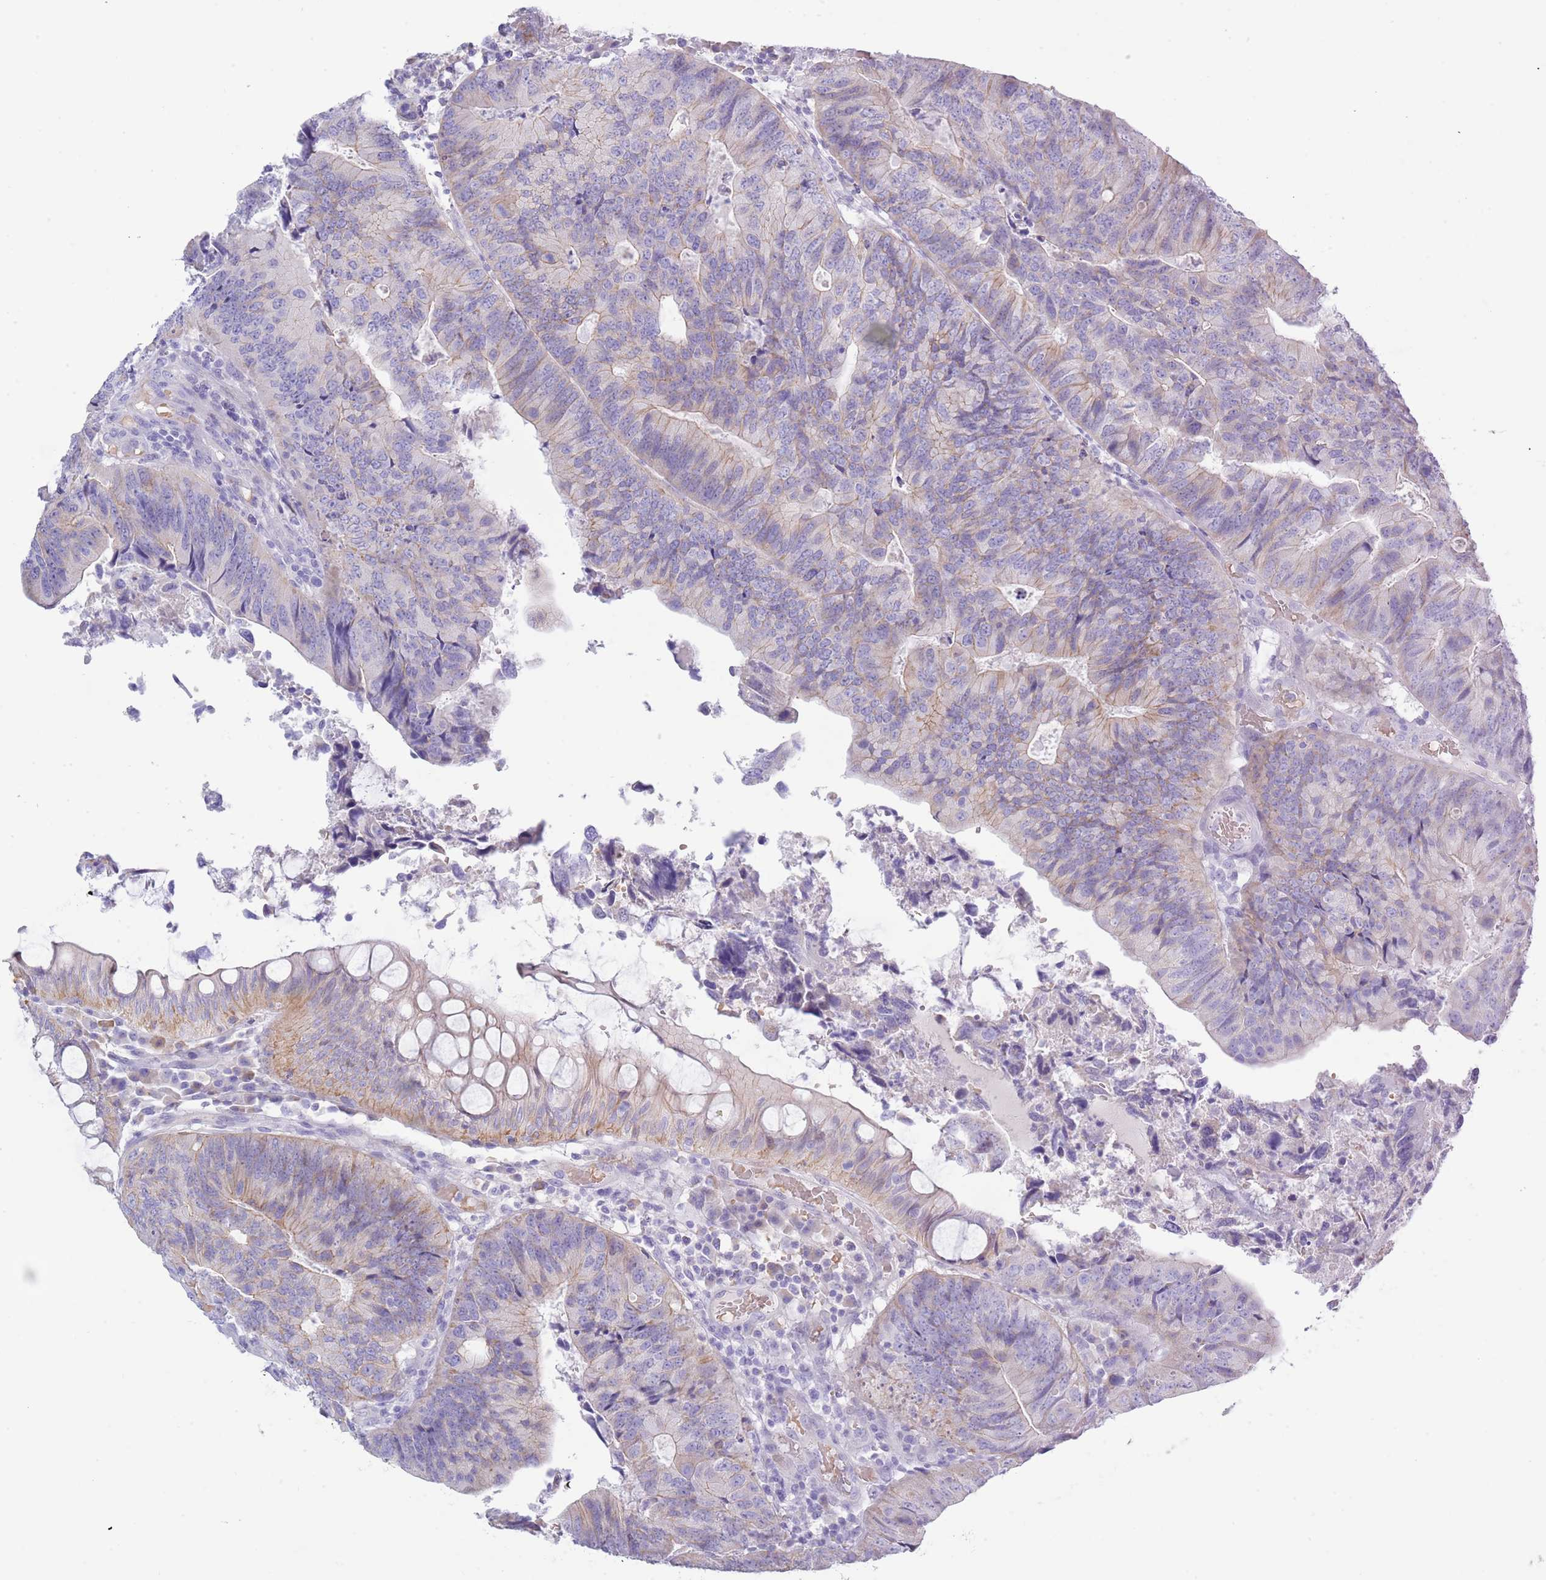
{"staining": {"intensity": "weak", "quantity": "<25%", "location": "cytoplasmic/membranous"}, "tissue": "colorectal cancer", "cell_type": "Tumor cells", "image_type": "cancer", "snomed": [{"axis": "morphology", "description": "Adenocarcinoma, NOS"}, {"axis": "topography", "description": "Colon"}], "caption": "A micrograph of human colorectal adenocarcinoma is negative for staining in tumor cells. (DAB immunohistochemistry (IHC) with hematoxylin counter stain).", "gene": "ACR", "patient": {"sex": "female", "age": 67}}